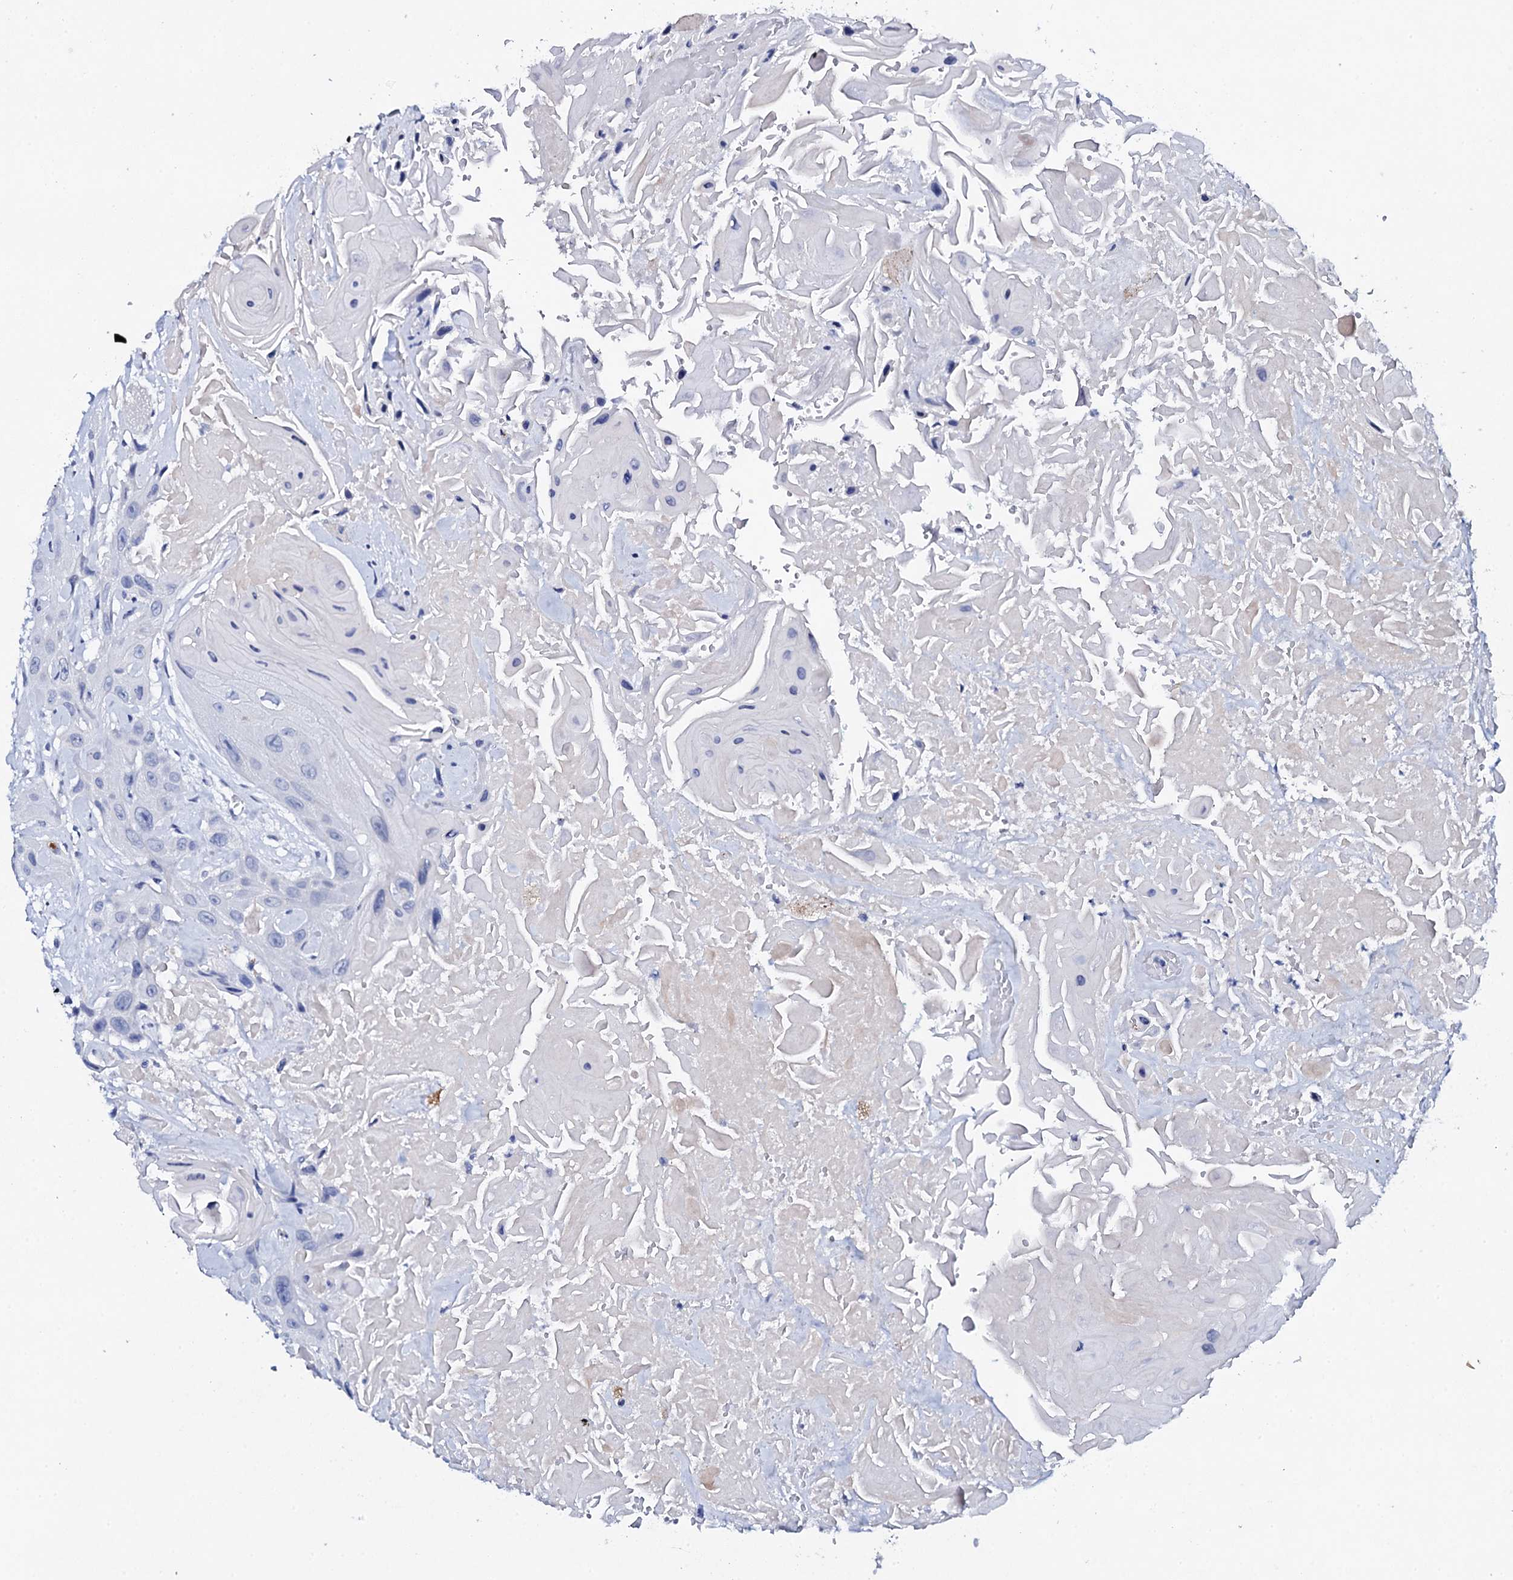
{"staining": {"intensity": "negative", "quantity": "none", "location": "none"}, "tissue": "head and neck cancer", "cell_type": "Tumor cells", "image_type": "cancer", "snomed": [{"axis": "morphology", "description": "Squamous cell carcinoma, NOS"}, {"axis": "topography", "description": "Head-Neck"}], "caption": "Tumor cells are negative for brown protein staining in head and neck squamous cell carcinoma.", "gene": "FBXL16", "patient": {"sex": "male", "age": 81}}